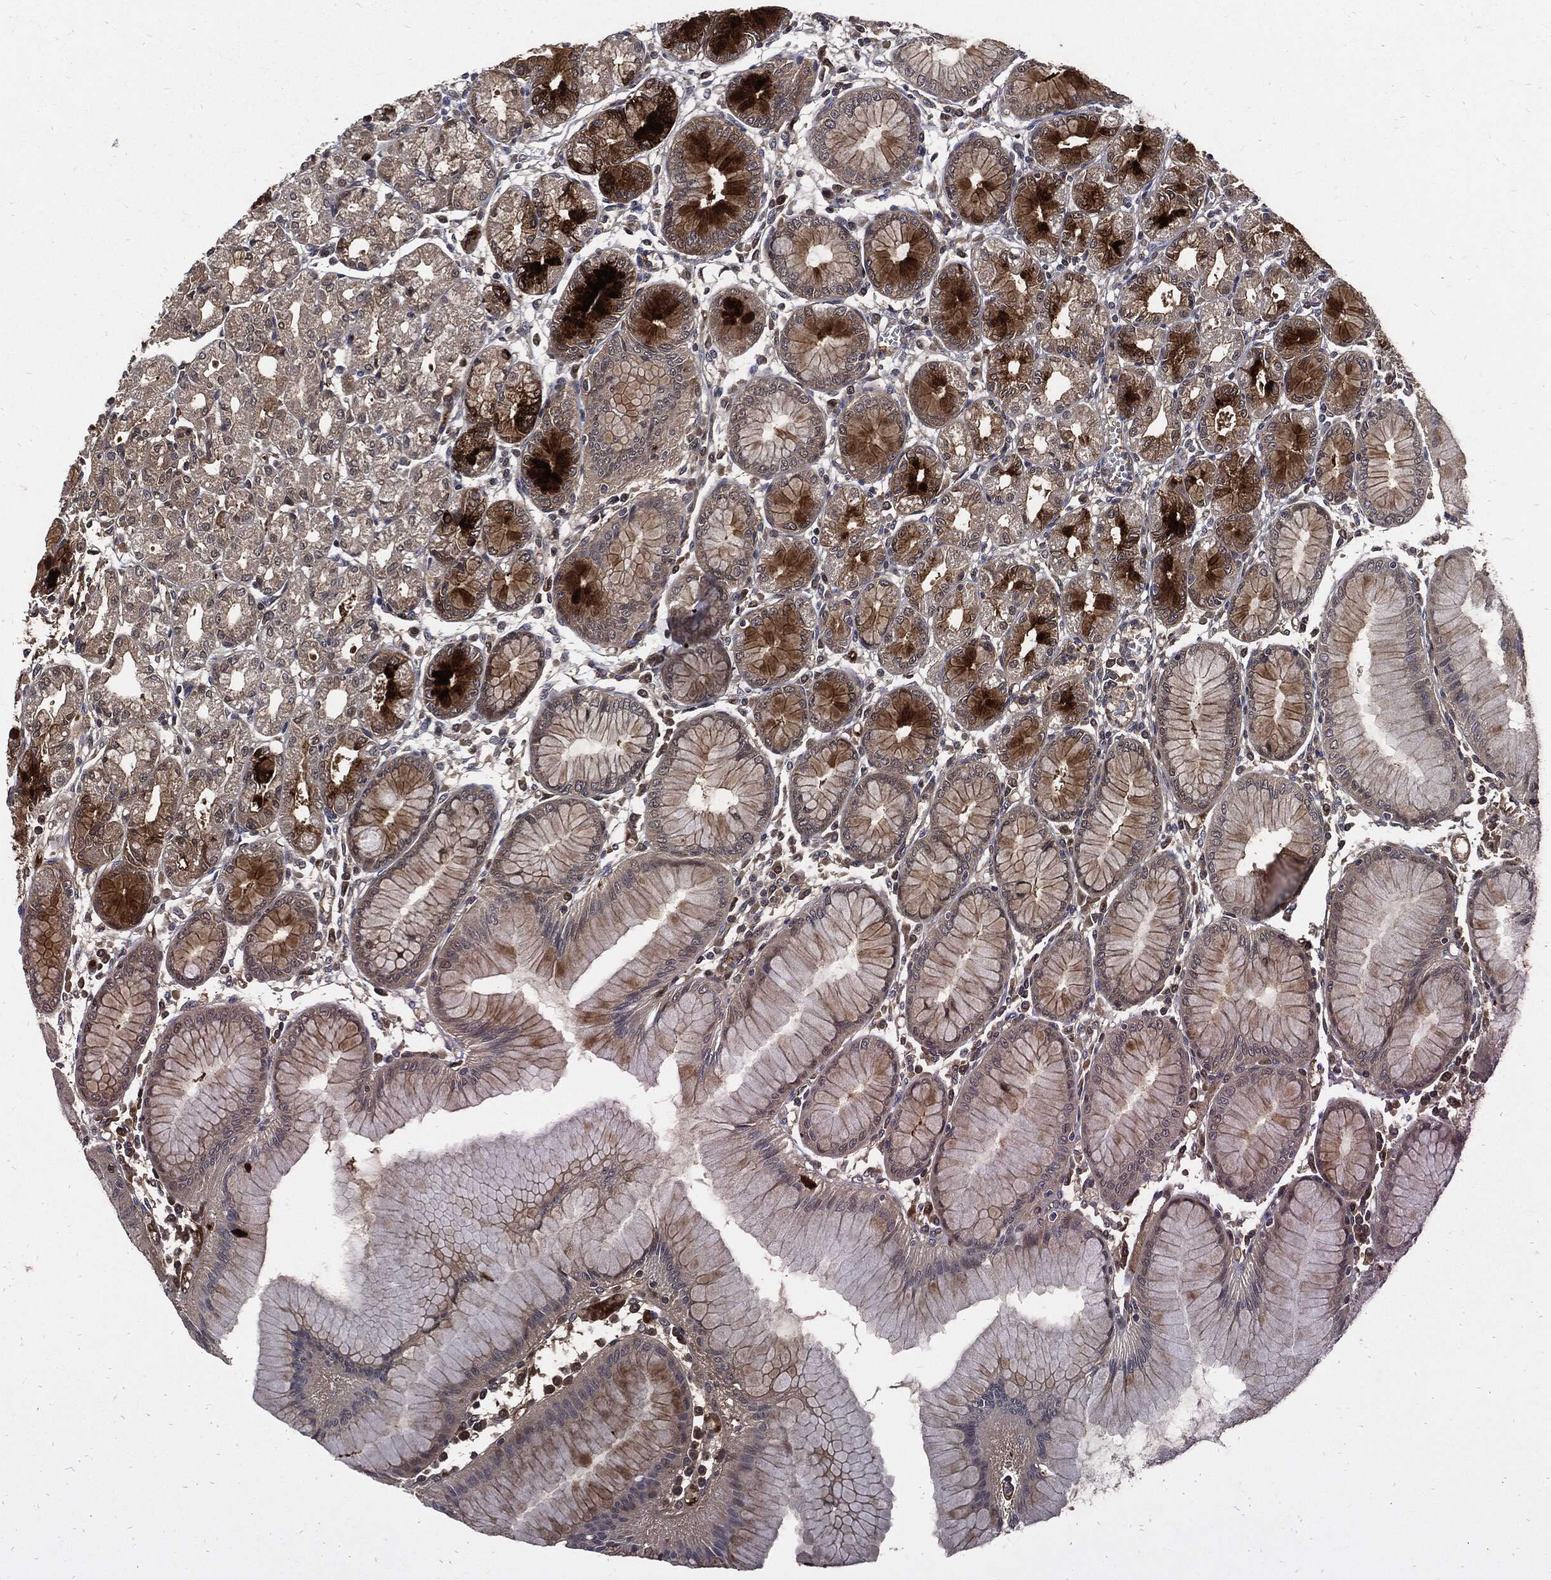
{"staining": {"intensity": "strong", "quantity": "<25%", "location": "cytoplasmic/membranous,nuclear"}, "tissue": "stomach", "cell_type": "Glandular cells", "image_type": "normal", "snomed": [{"axis": "morphology", "description": "Normal tissue, NOS"}, {"axis": "topography", "description": "Stomach"}], "caption": "A histopathology image of human stomach stained for a protein shows strong cytoplasmic/membranous,nuclear brown staining in glandular cells.", "gene": "CLU", "patient": {"sex": "female", "age": 57}}